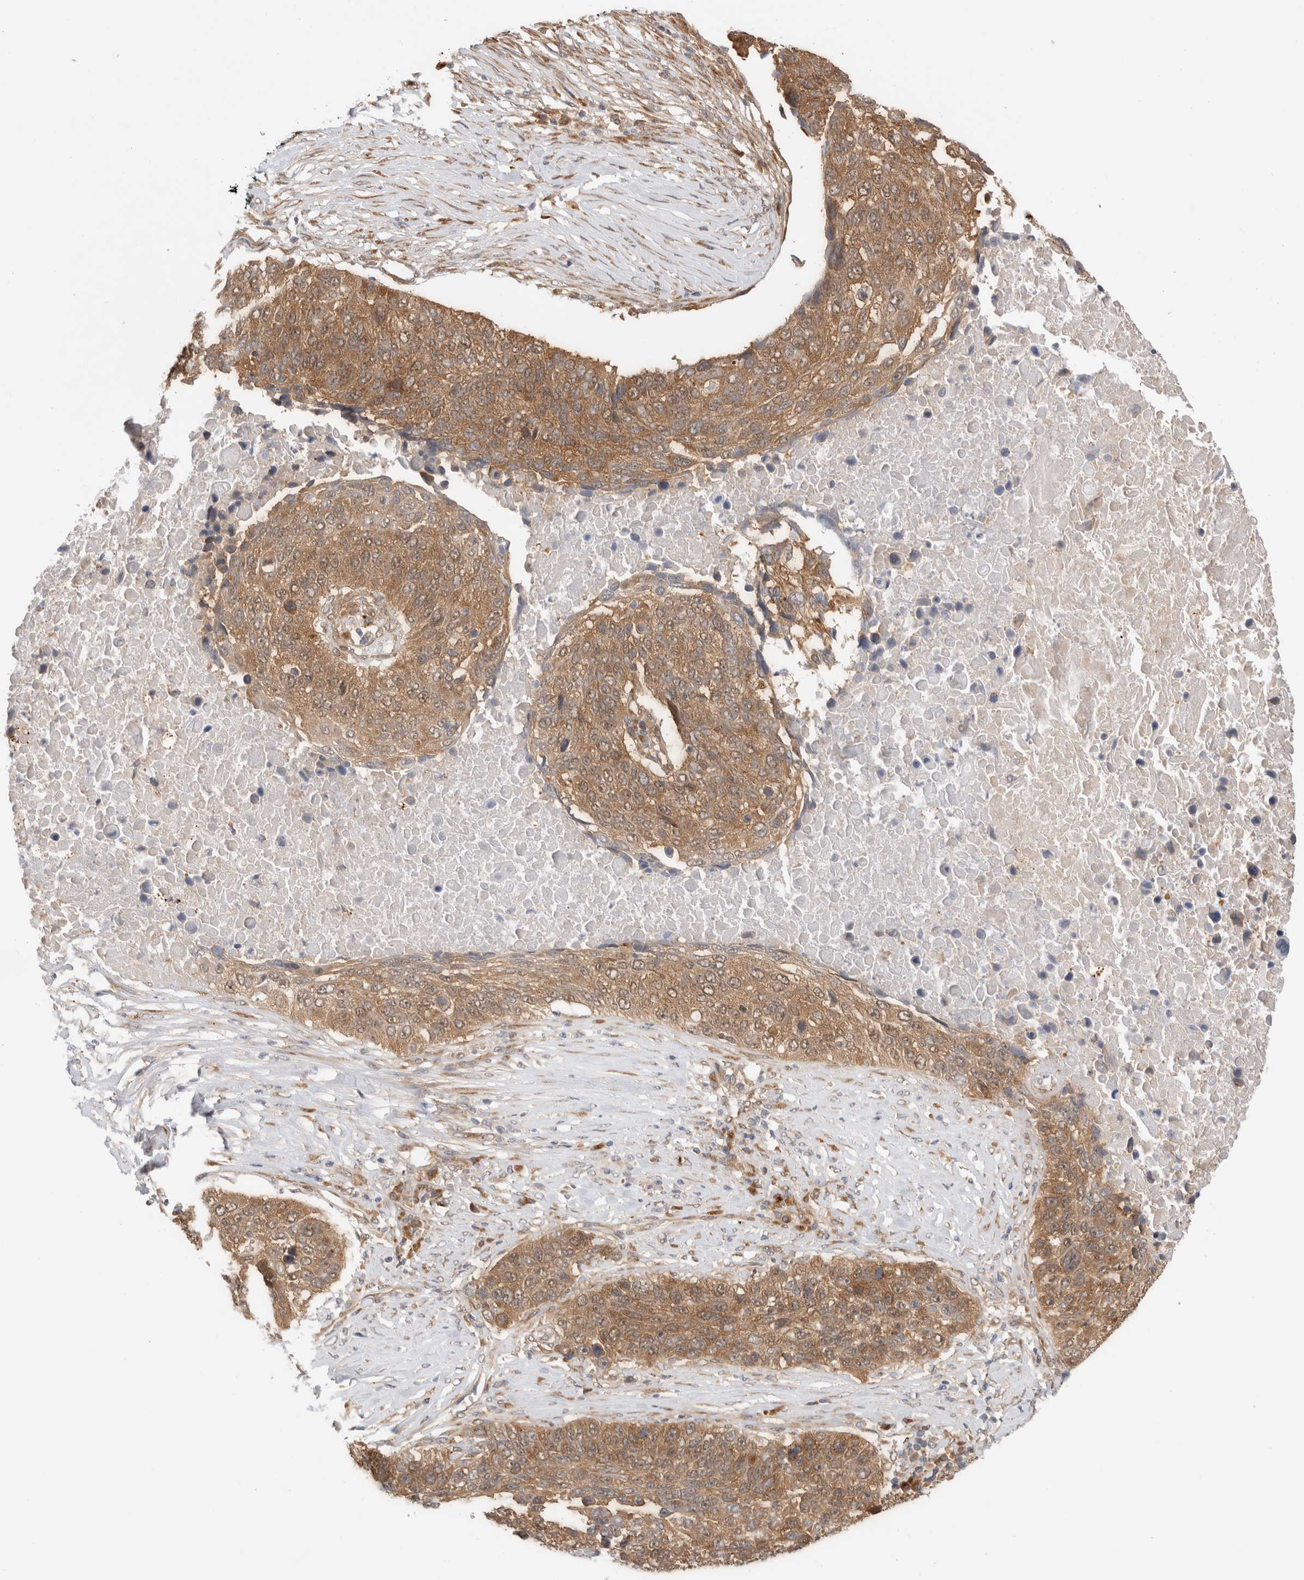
{"staining": {"intensity": "moderate", "quantity": ">75%", "location": "cytoplasmic/membranous"}, "tissue": "lung cancer", "cell_type": "Tumor cells", "image_type": "cancer", "snomed": [{"axis": "morphology", "description": "Squamous cell carcinoma, NOS"}, {"axis": "topography", "description": "Lung"}], "caption": "Immunohistochemistry photomicrograph of neoplastic tissue: human squamous cell carcinoma (lung) stained using immunohistochemistry (IHC) demonstrates medium levels of moderate protein expression localized specifically in the cytoplasmic/membranous of tumor cells, appearing as a cytoplasmic/membranous brown color.", "gene": "ACTL9", "patient": {"sex": "male", "age": 66}}